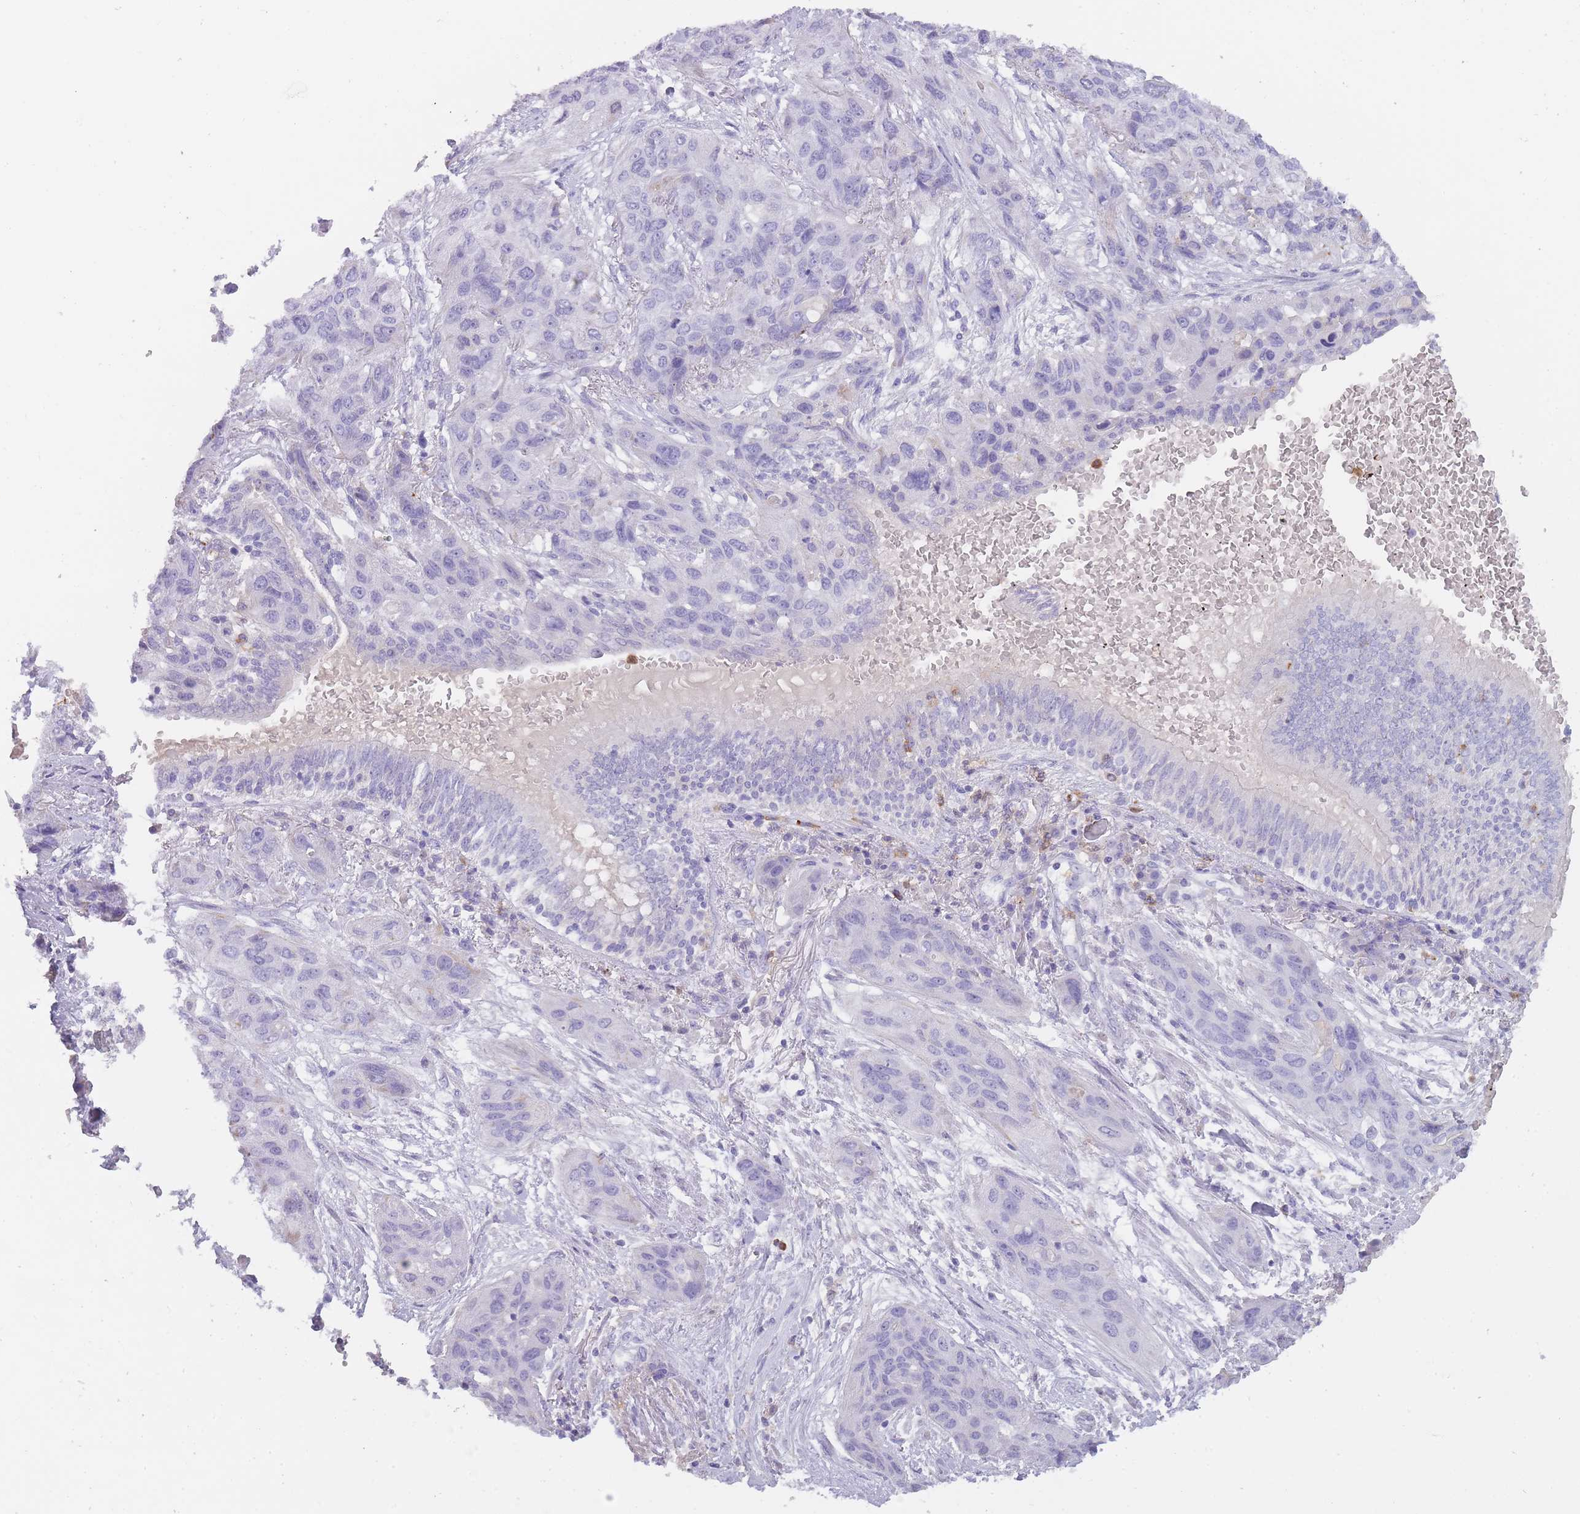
{"staining": {"intensity": "negative", "quantity": "none", "location": "none"}, "tissue": "lung cancer", "cell_type": "Tumor cells", "image_type": "cancer", "snomed": [{"axis": "morphology", "description": "Squamous cell carcinoma, NOS"}, {"axis": "topography", "description": "Lung"}], "caption": "Immunohistochemistry photomicrograph of neoplastic tissue: human squamous cell carcinoma (lung) stained with DAB (3,3'-diaminobenzidine) shows no significant protein staining in tumor cells.", "gene": "CR1L", "patient": {"sex": "female", "age": 70}}